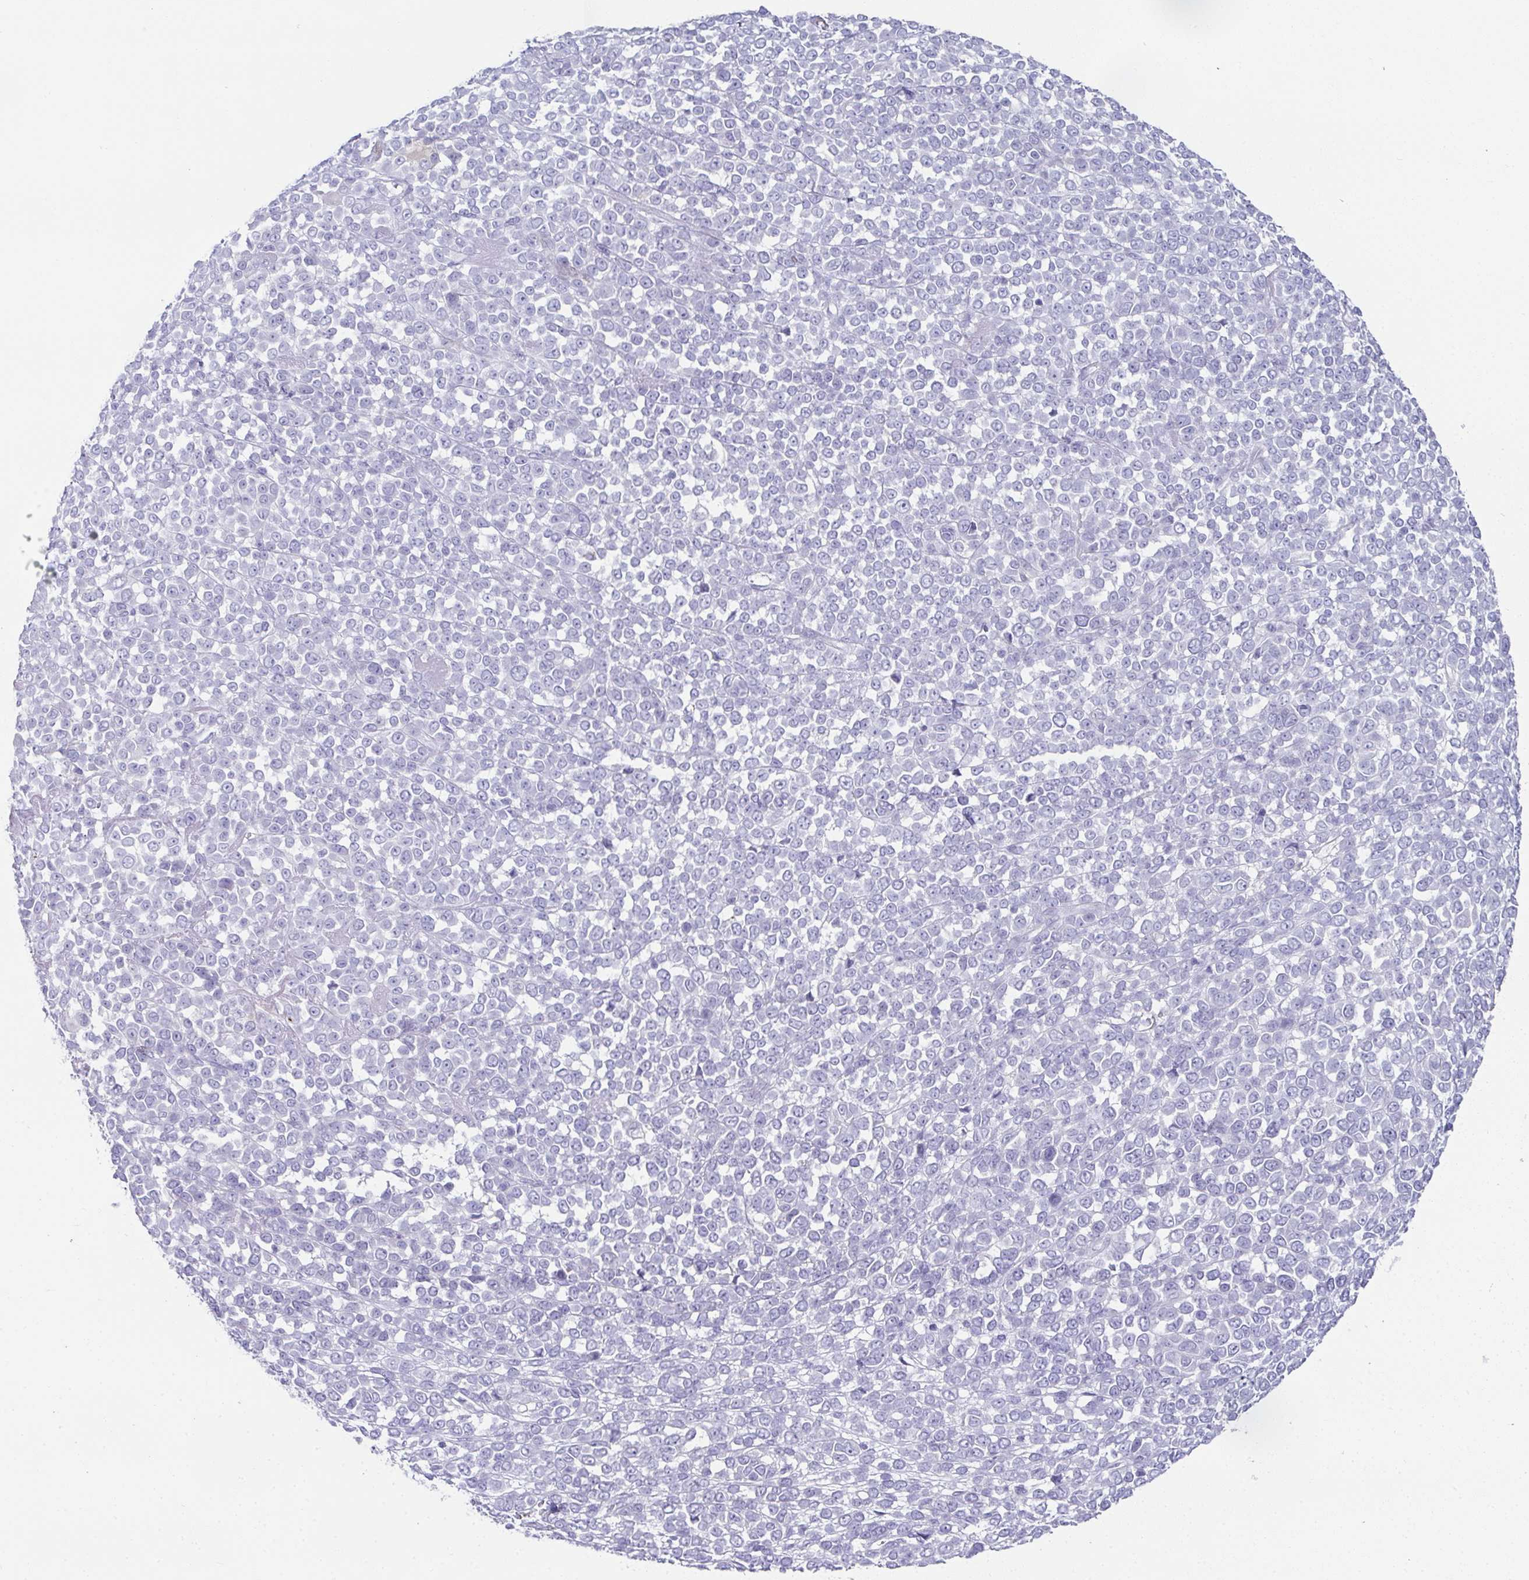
{"staining": {"intensity": "negative", "quantity": "none", "location": "none"}, "tissue": "melanoma", "cell_type": "Tumor cells", "image_type": "cancer", "snomed": [{"axis": "morphology", "description": "Malignant melanoma, NOS"}, {"axis": "topography", "description": "Skin"}], "caption": "High power microscopy histopathology image of an immunohistochemistry photomicrograph of malignant melanoma, revealing no significant expression in tumor cells. (Brightfield microscopy of DAB (3,3'-diaminobenzidine) IHC at high magnification).", "gene": "RBP1", "patient": {"sex": "female", "age": 95}}